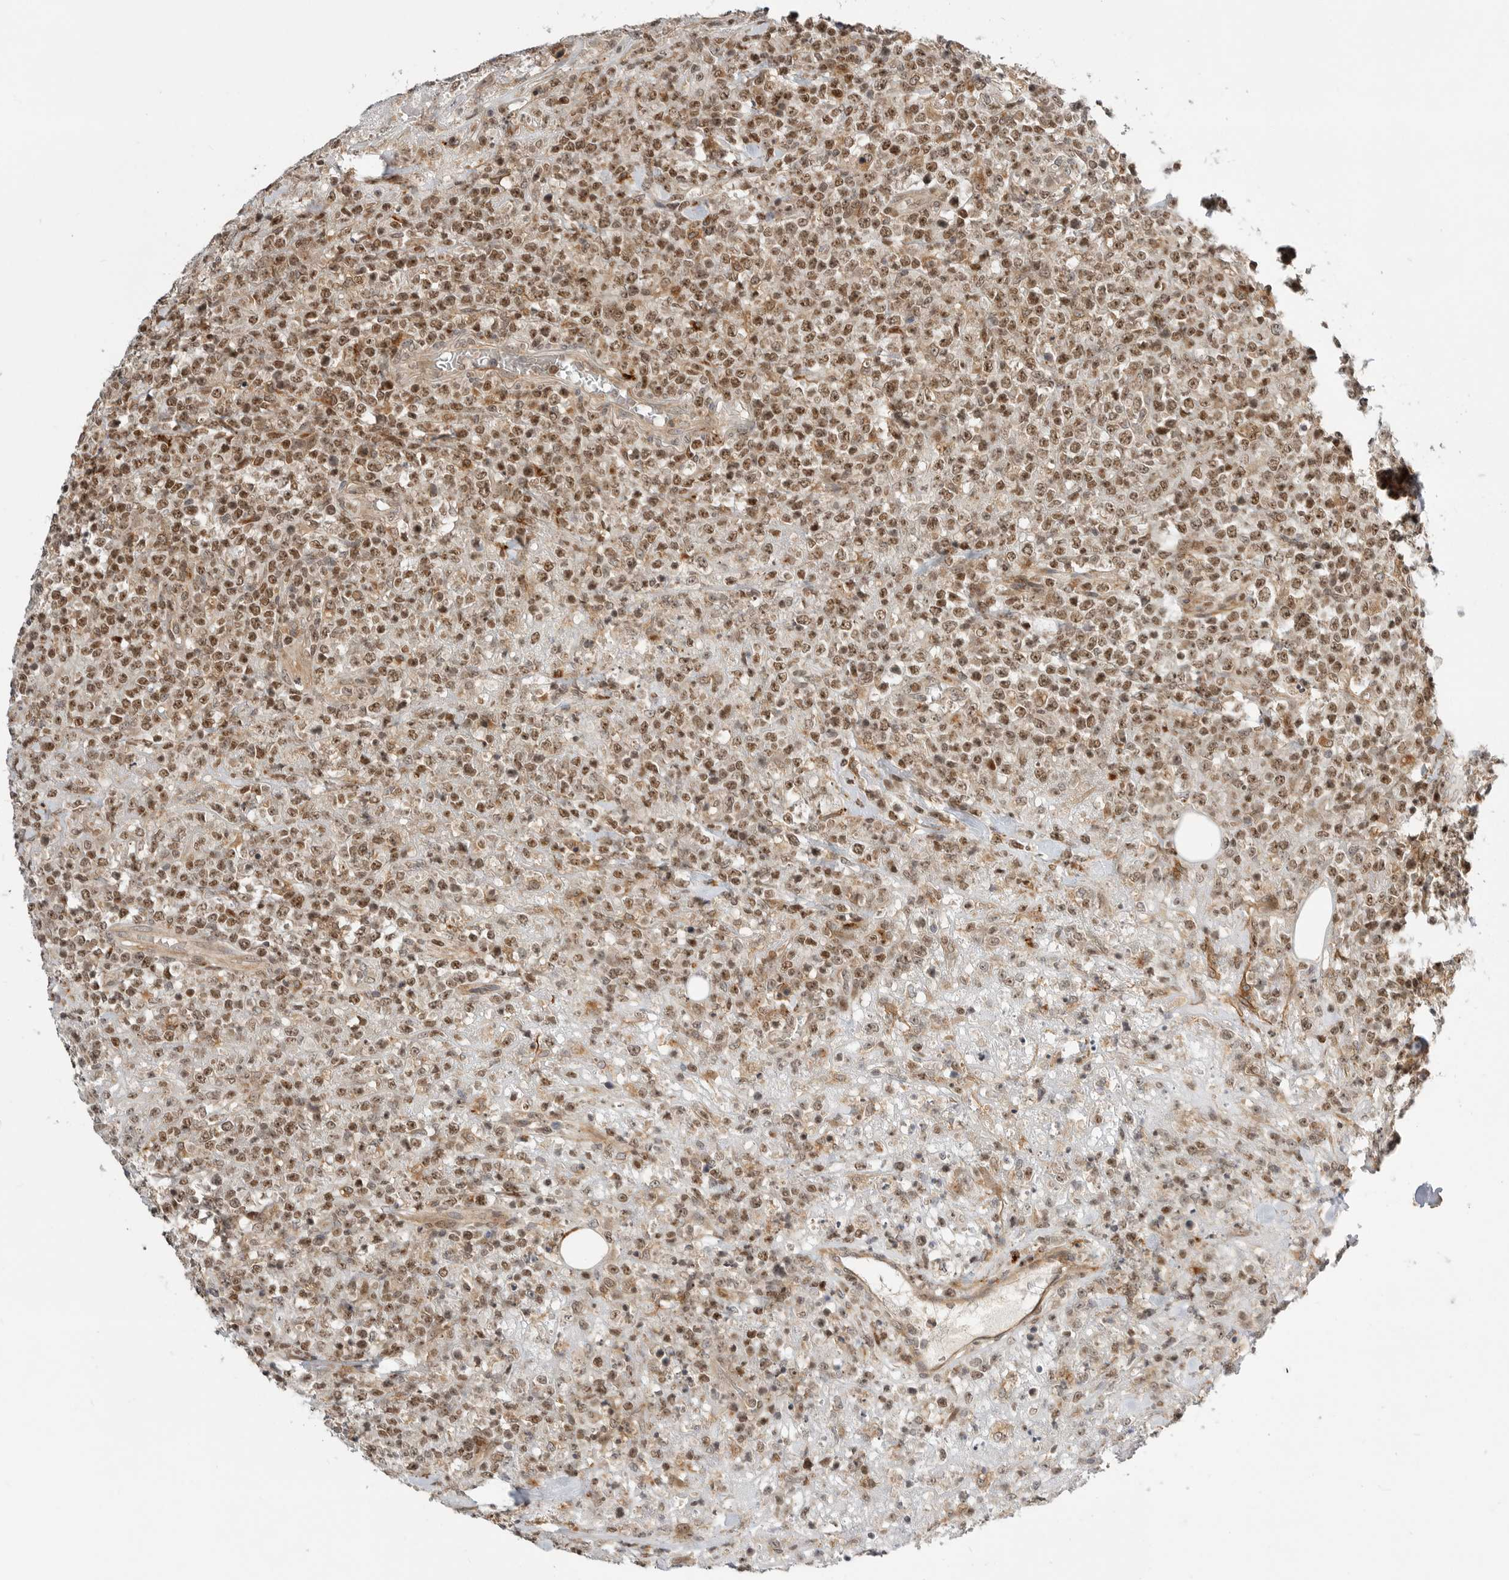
{"staining": {"intensity": "moderate", "quantity": ">75%", "location": "nuclear"}, "tissue": "lymphoma", "cell_type": "Tumor cells", "image_type": "cancer", "snomed": [{"axis": "morphology", "description": "Malignant lymphoma, non-Hodgkin's type, High grade"}, {"axis": "topography", "description": "Colon"}], "caption": "Immunohistochemistry (IHC) (DAB (3,3'-diaminobenzidine)) staining of lymphoma displays moderate nuclear protein expression in about >75% of tumor cells.", "gene": "CSNK1G3", "patient": {"sex": "female", "age": 53}}